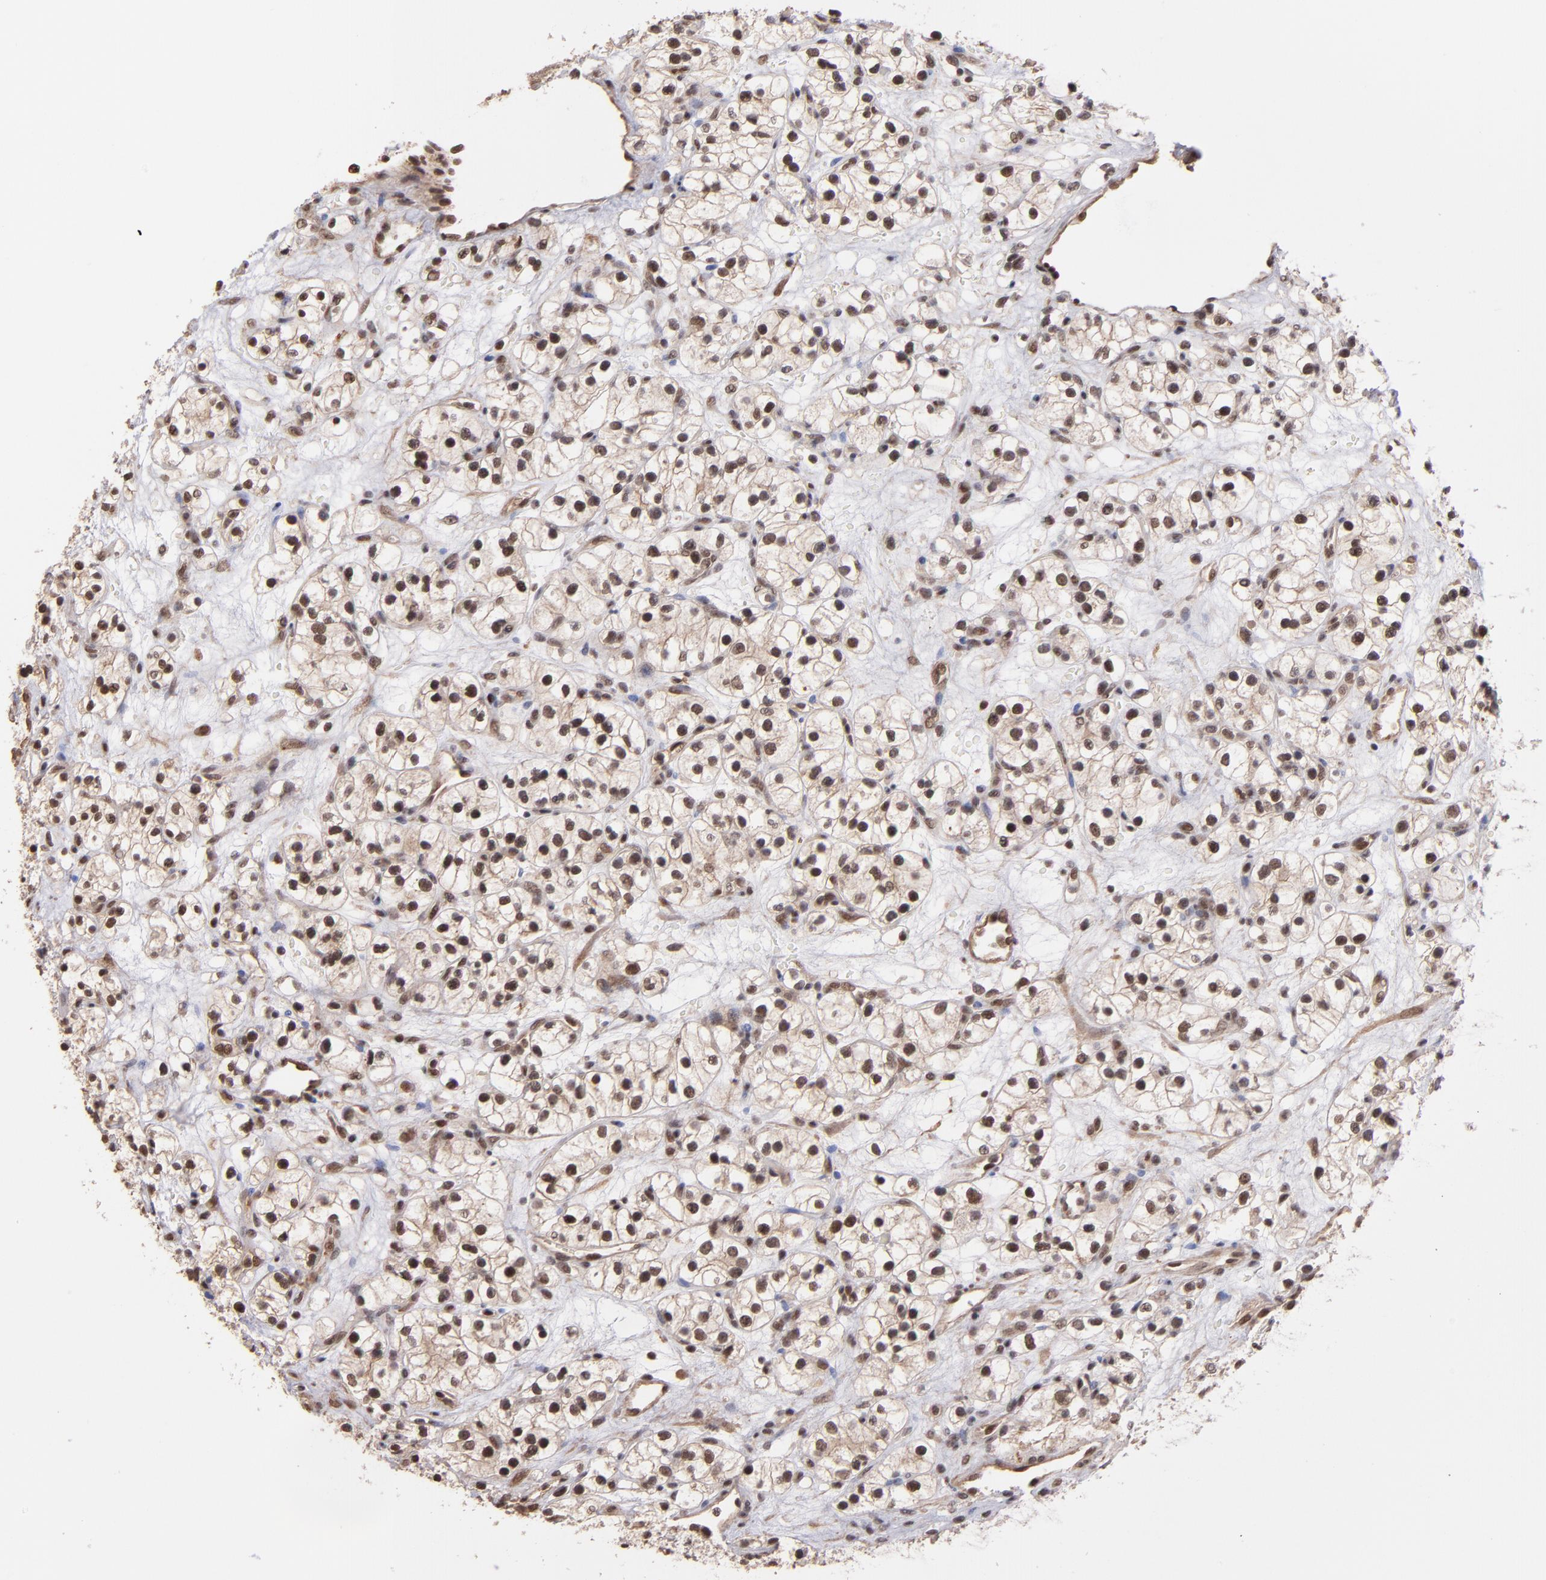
{"staining": {"intensity": "moderate", "quantity": ">75%", "location": "nuclear"}, "tissue": "renal cancer", "cell_type": "Tumor cells", "image_type": "cancer", "snomed": [{"axis": "morphology", "description": "Adenocarcinoma, NOS"}, {"axis": "topography", "description": "Kidney"}], "caption": "Protein staining of renal adenocarcinoma tissue exhibits moderate nuclear expression in about >75% of tumor cells.", "gene": "TERF2", "patient": {"sex": "female", "age": 60}}